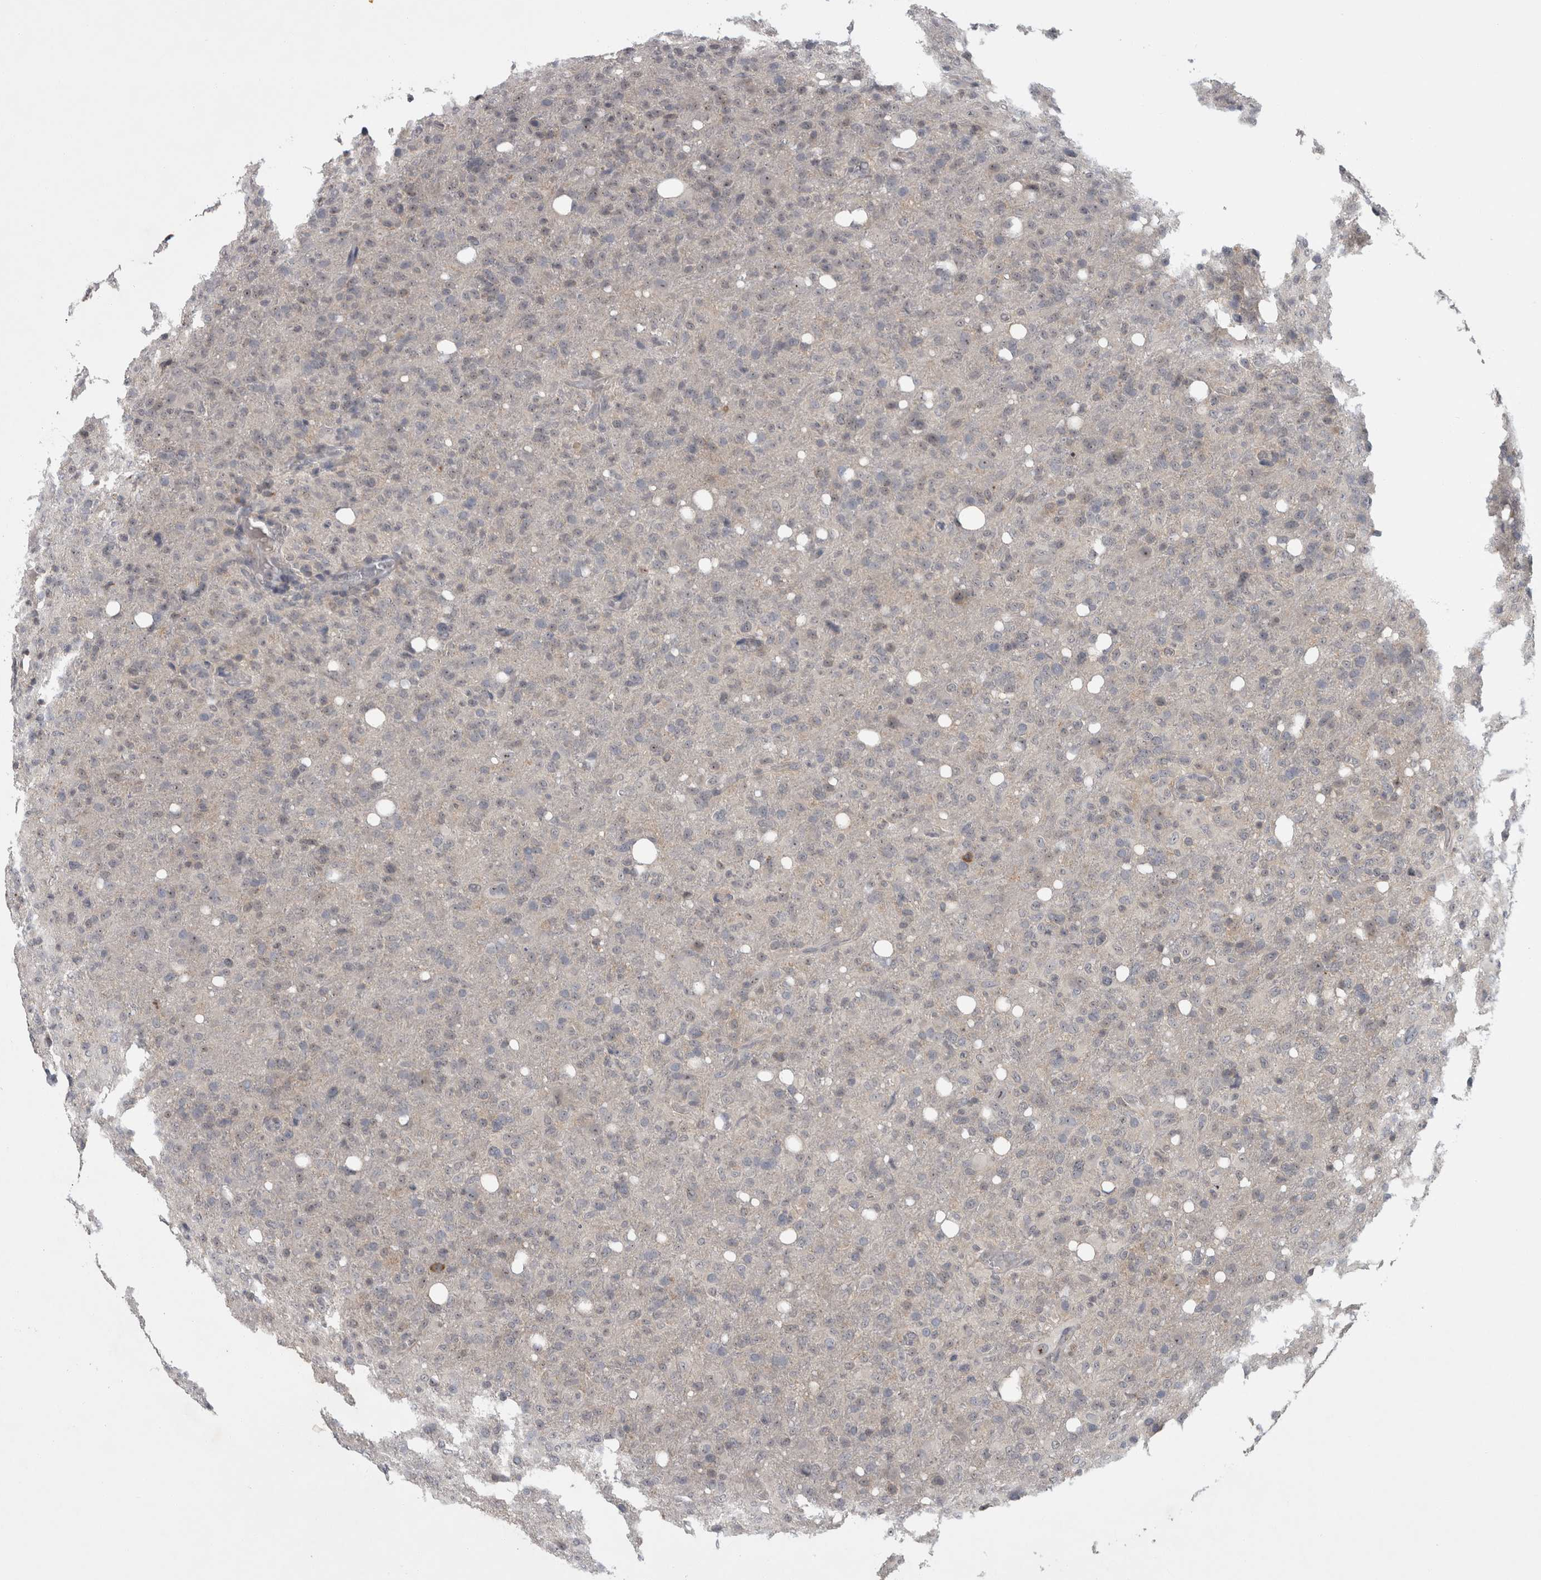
{"staining": {"intensity": "weak", "quantity": "<25%", "location": "nuclear"}, "tissue": "glioma", "cell_type": "Tumor cells", "image_type": "cancer", "snomed": [{"axis": "morphology", "description": "Glioma, malignant, High grade"}, {"axis": "topography", "description": "Brain"}], "caption": "Immunohistochemistry (IHC) of glioma demonstrates no expression in tumor cells.", "gene": "RBM28", "patient": {"sex": "female", "age": 57}}